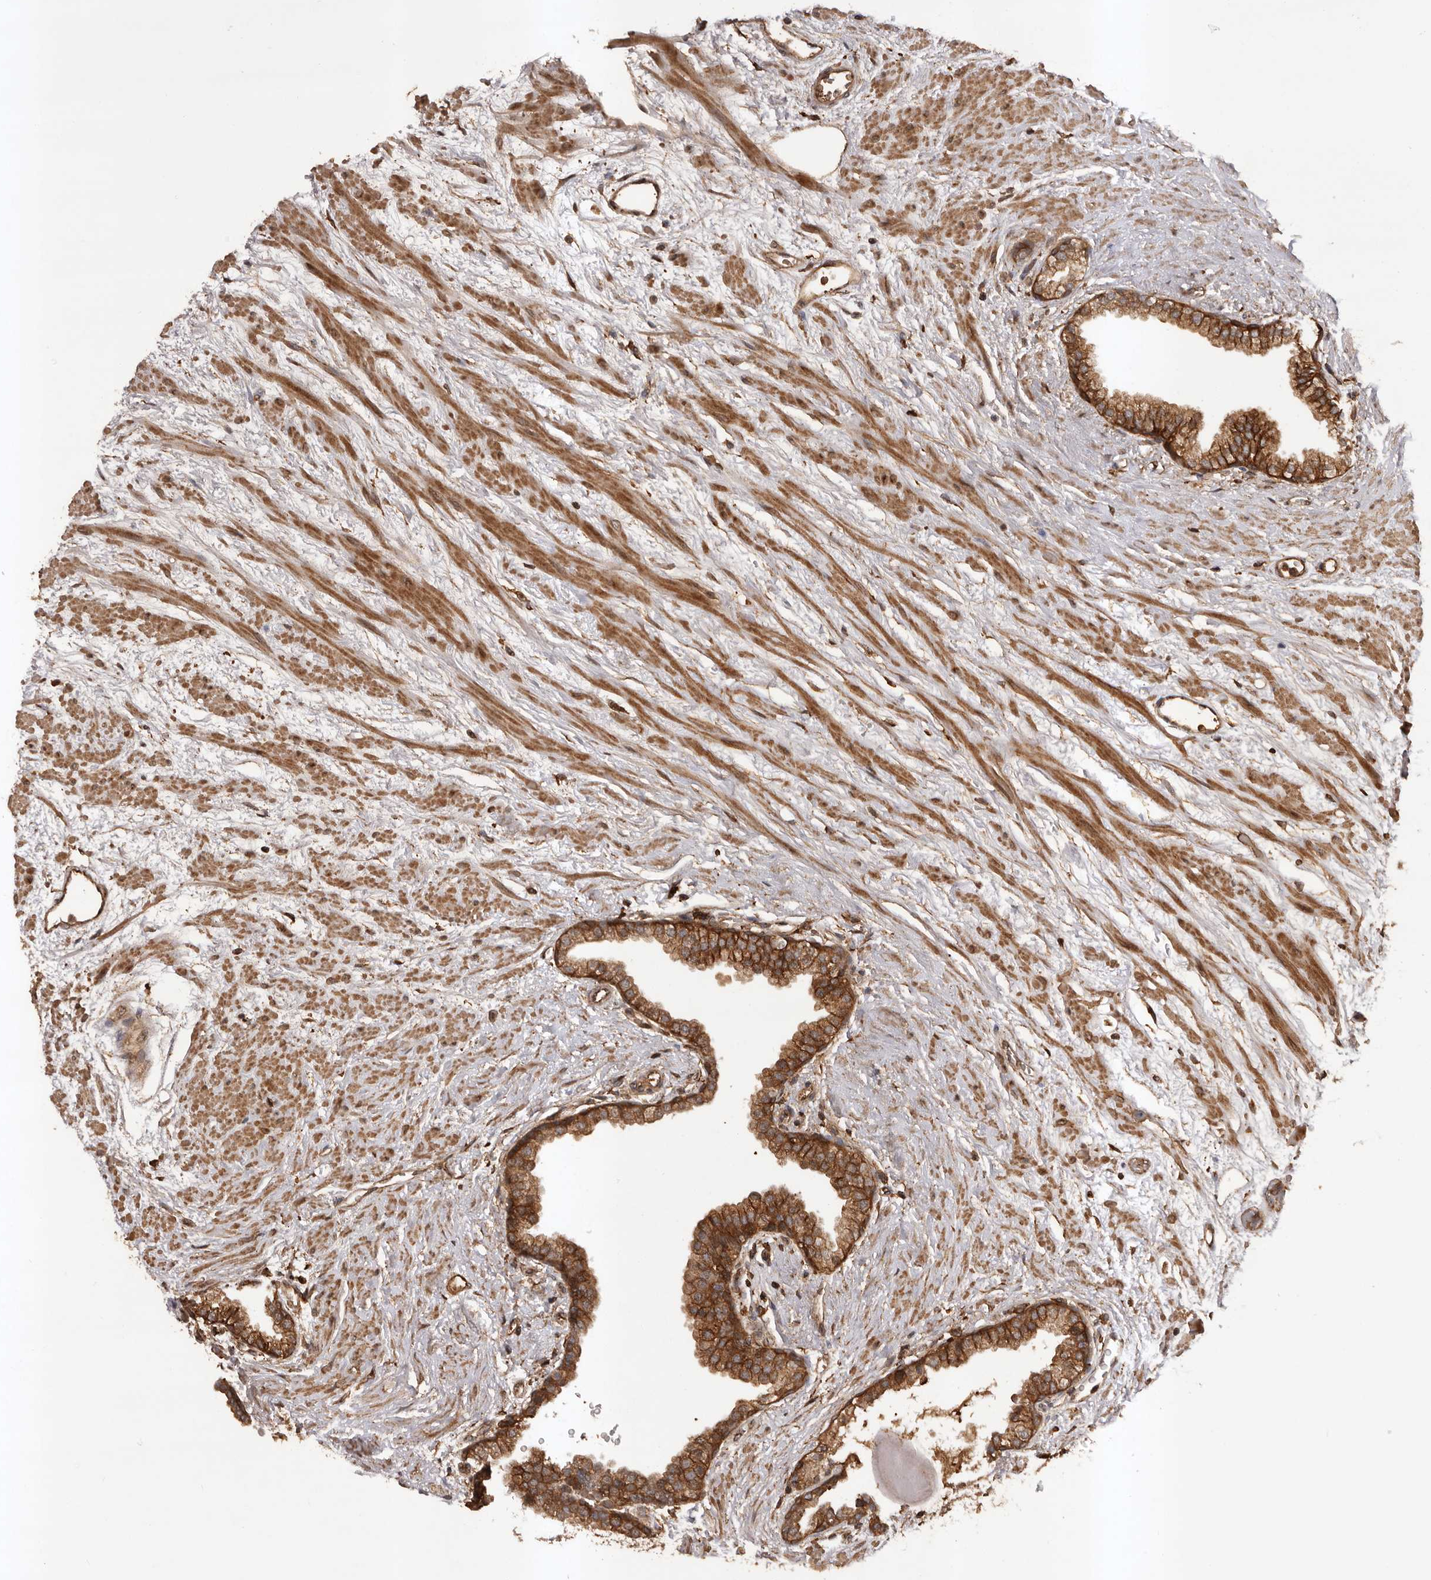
{"staining": {"intensity": "strong", "quantity": ">75%", "location": "cytoplasmic/membranous"}, "tissue": "prostate", "cell_type": "Glandular cells", "image_type": "normal", "snomed": [{"axis": "morphology", "description": "Normal tissue, NOS"}, {"axis": "topography", "description": "Prostate"}], "caption": "The photomicrograph reveals immunohistochemical staining of benign prostate. There is strong cytoplasmic/membranous positivity is identified in approximately >75% of glandular cells.", "gene": "SLC22A3", "patient": {"sex": "male", "age": 48}}